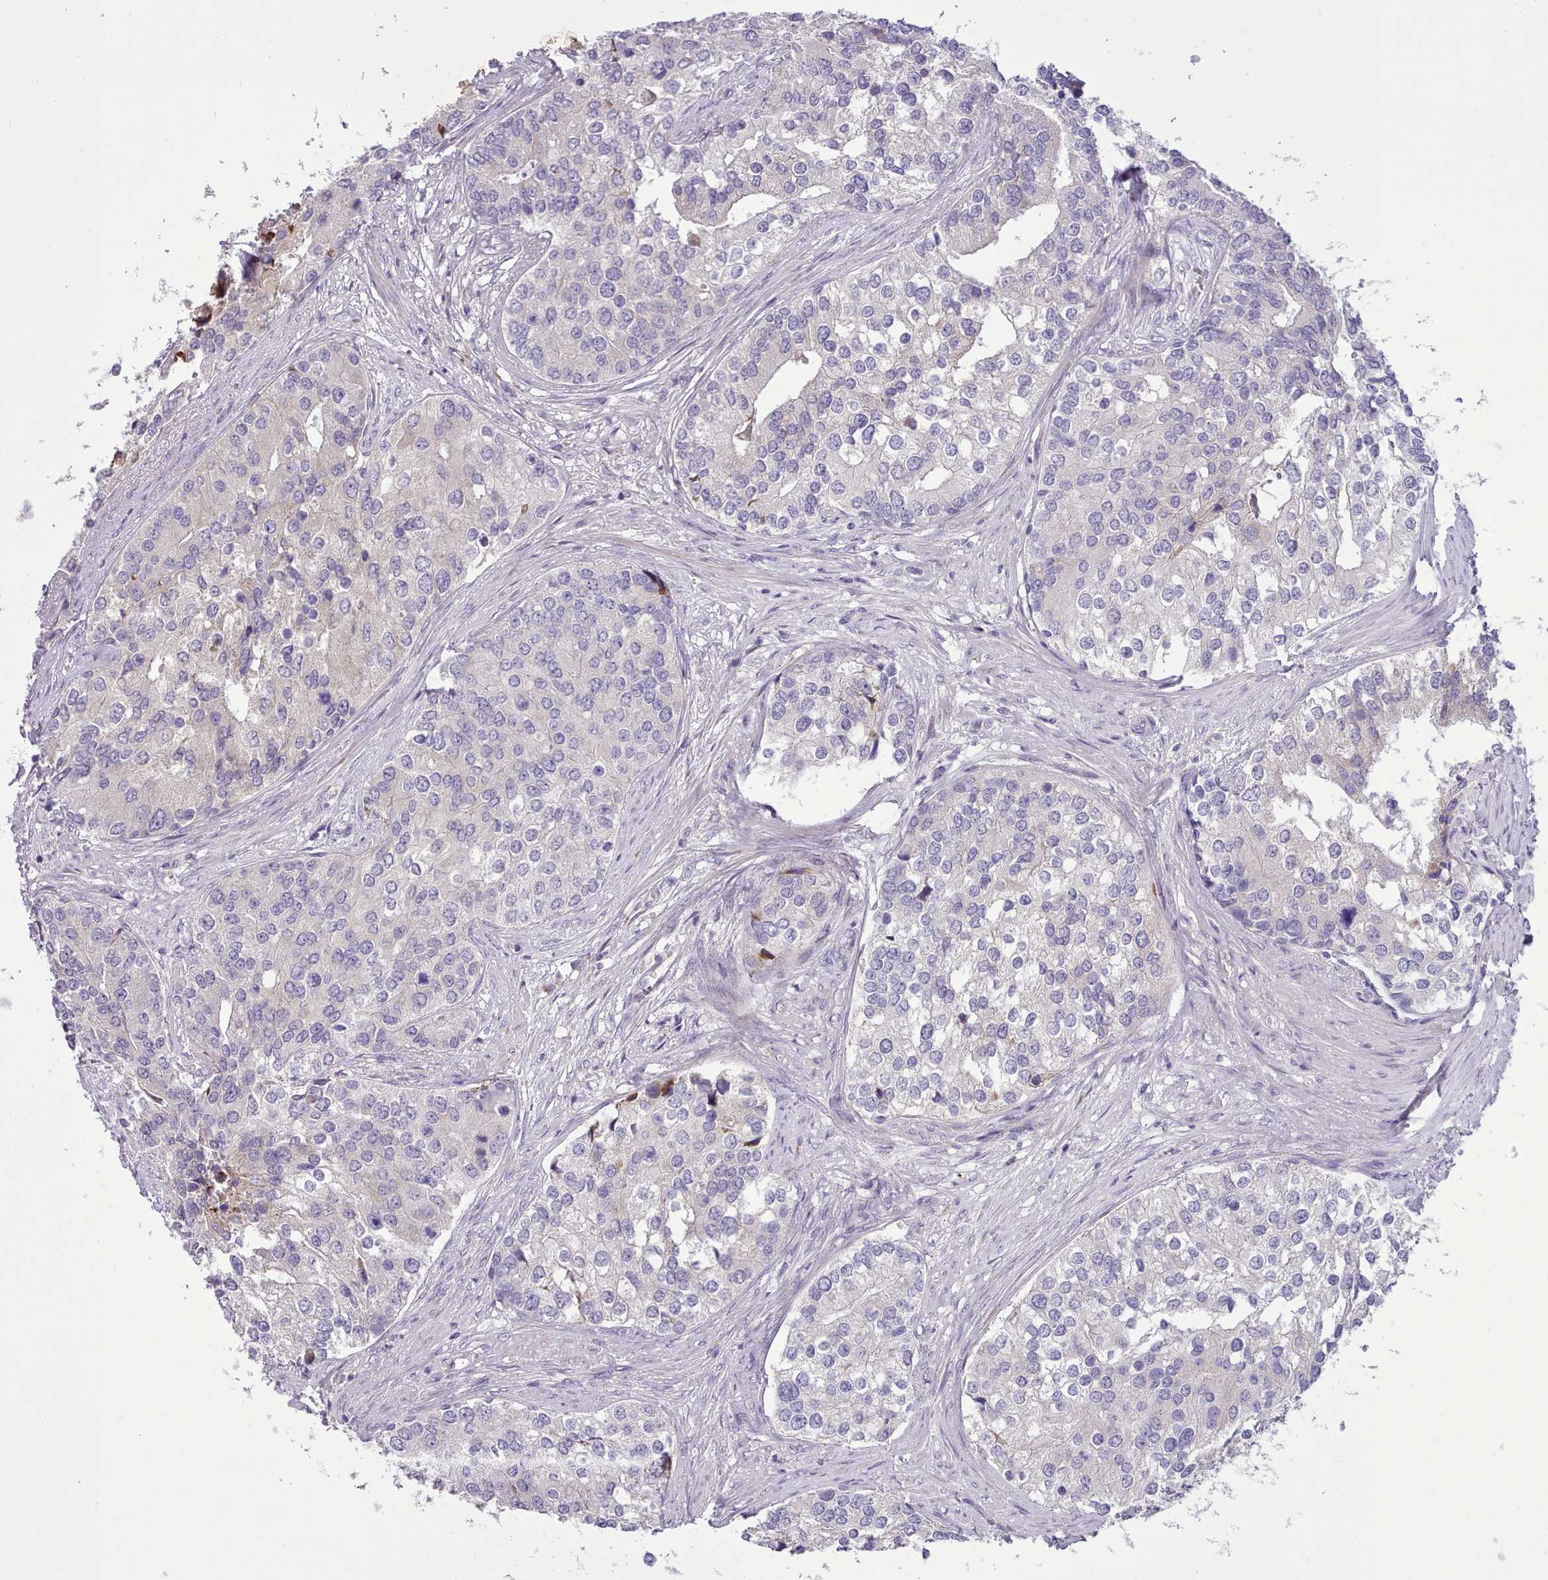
{"staining": {"intensity": "negative", "quantity": "none", "location": "none"}, "tissue": "prostate cancer", "cell_type": "Tumor cells", "image_type": "cancer", "snomed": [{"axis": "morphology", "description": "Adenocarcinoma, High grade"}, {"axis": "topography", "description": "Prostate"}], "caption": "A photomicrograph of human prostate cancer is negative for staining in tumor cells.", "gene": "FAM83E", "patient": {"sex": "male", "age": 62}}